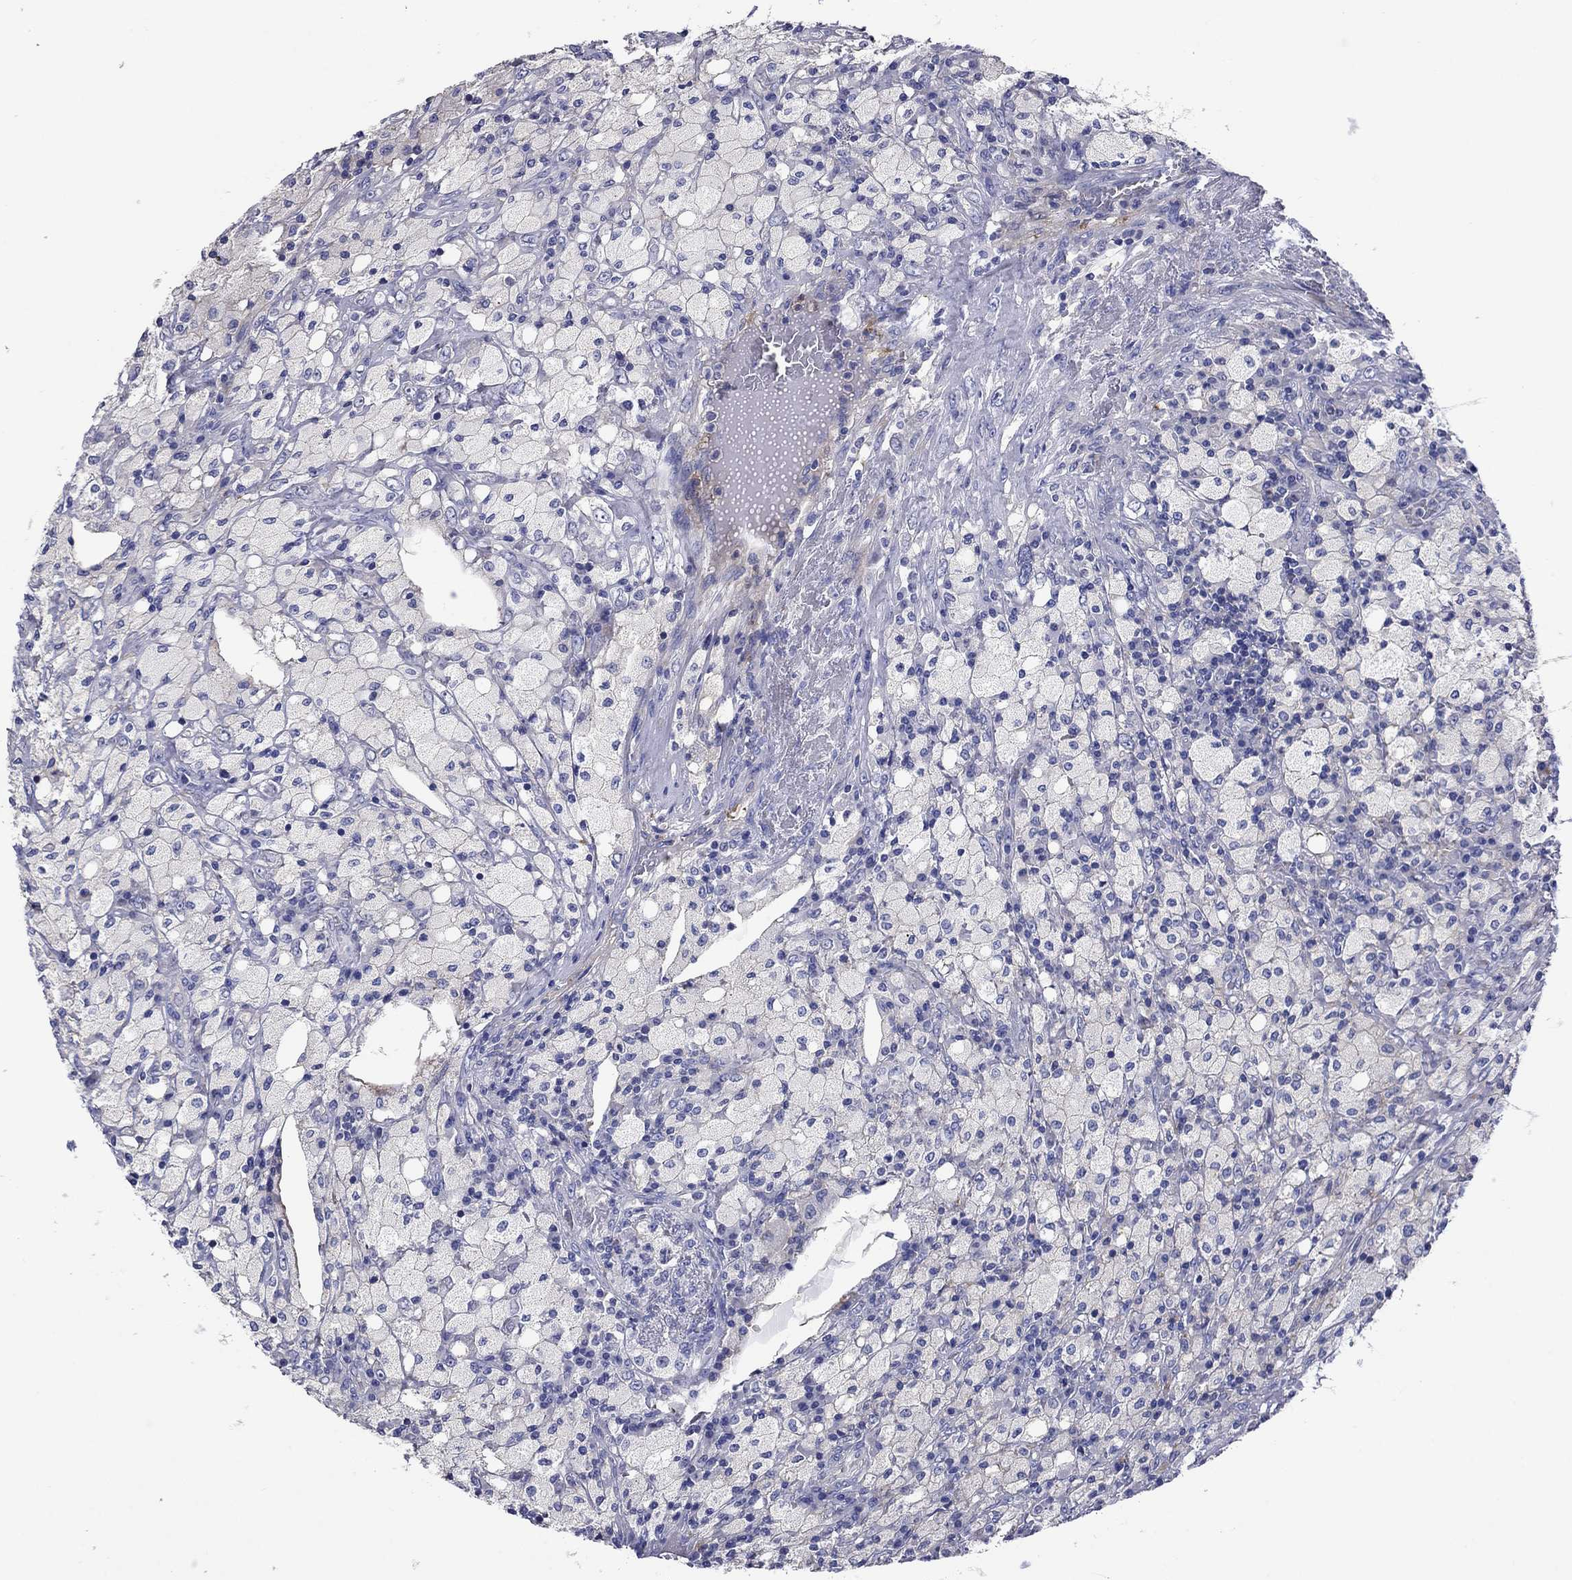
{"staining": {"intensity": "negative", "quantity": "none", "location": "none"}, "tissue": "testis cancer", "cell_type": "Tumor cells", "image_type": "cancer", "snomed": [{"axis": "morphology", "description": "Necrosis, NOS"}, {"axis": "morphology", "description": "Carcinoma, Embryonal, NOS"}, {"axis": "topography", "description": "Testis"}], "caption": "IHC of human testis cancer (embryonal carcinoma) displays no positivity in tumor cells.", "gene": "CNDP1", "patient": {"sex": "male", "age": 19}}